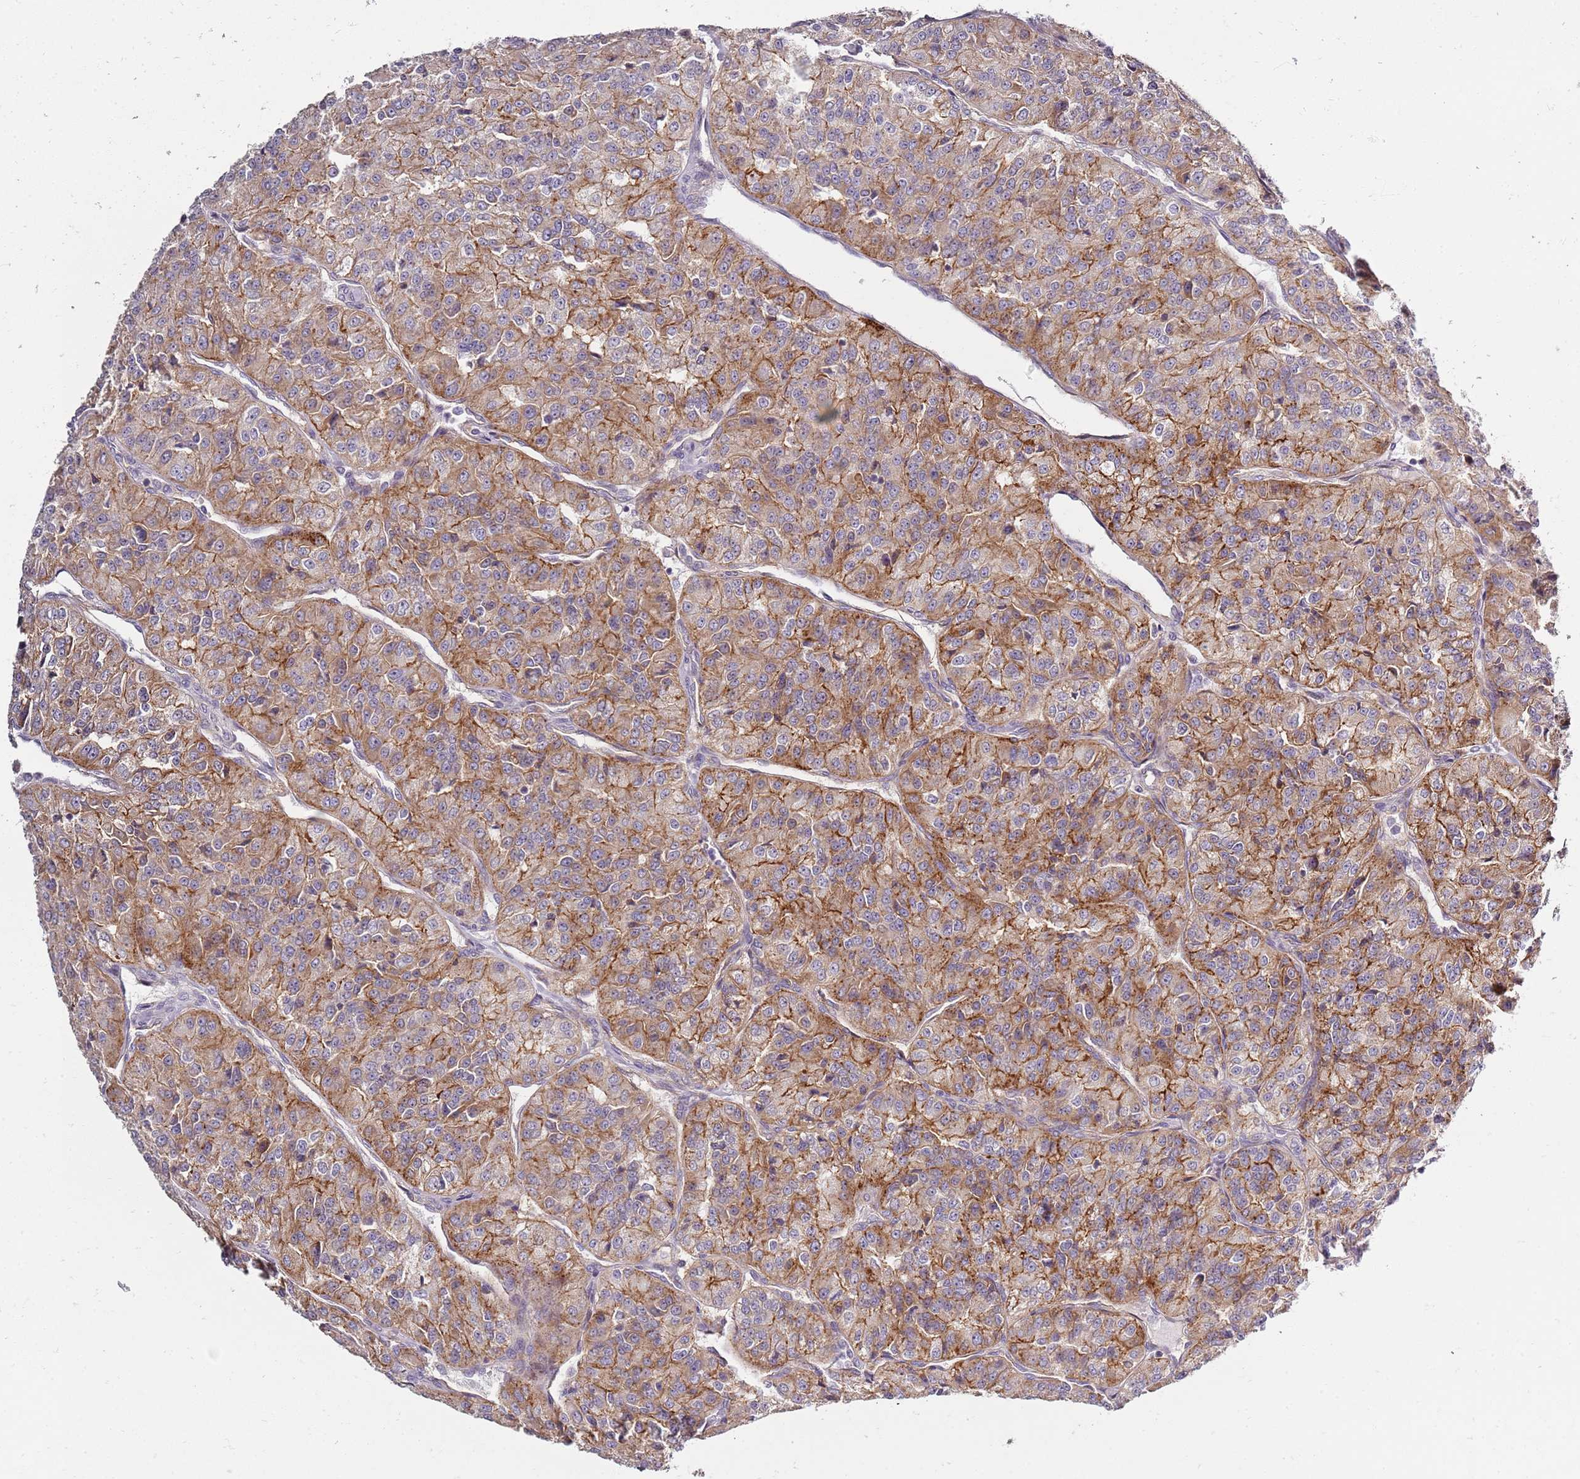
{"staining": {"intensity": "moderate", "quantity": ">75%", "location": "cytoplasmic/membranous"}, "tissue": "renal cancer", "cell_type": "Tumor cells", "image_type": "cancer", "snomed": [{"axis": "morphology", "description": "Adenocarcinoma, NOS"}, {"axis": "topography", "description": "Kidney"}], "caption": "Moderate cytoplasmic/membranous positivity for a protein is present in approximately >75% of tumor cells of adenocarcinoma (renal) using immunohistochemistry.", "gene": "SYNGR3", "patient": {"sex": "female", "age": 63}}